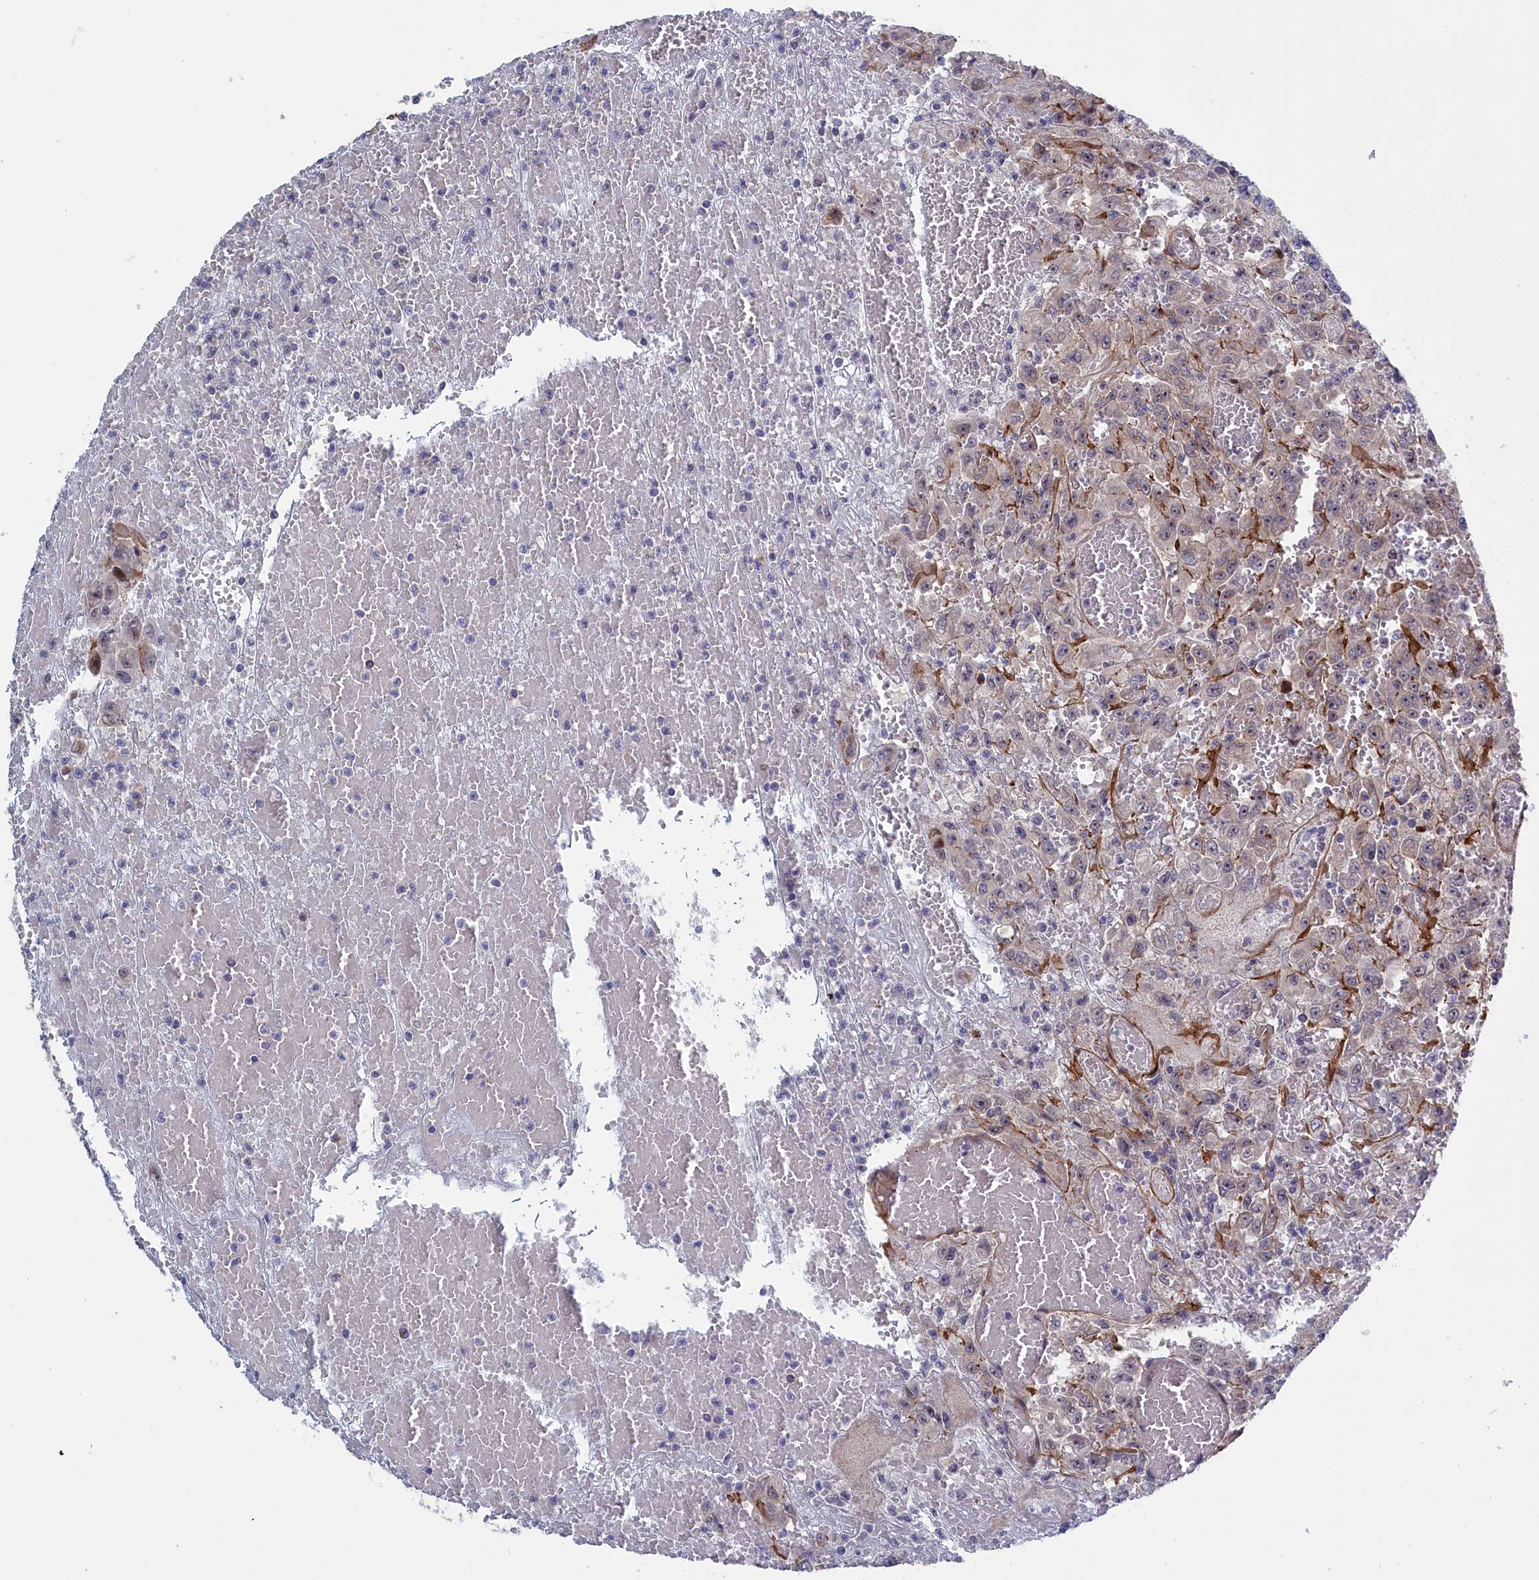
{"staining": {"intensity": "negative", "quantity": "none", "location": "none"}, "tissue": "urothelial cancer", "cell_type": "Tumor cells", "image_type": "cancer", "snomed": [{"axis": "morphology", "description": "Urothelial carcinoma, High grade"}, {"axis": "topography", "description": "Urinary bladder"}], "caption": "Immunohistochemical staining of human urothelial cancer reveals no significant positivity in tumor cells. (Brightfield microscopy of DAB immunohistochemistry (IHC) at high magnification).", "gene": "LSG1", "patient": {"sex": "male", "age": 46}}